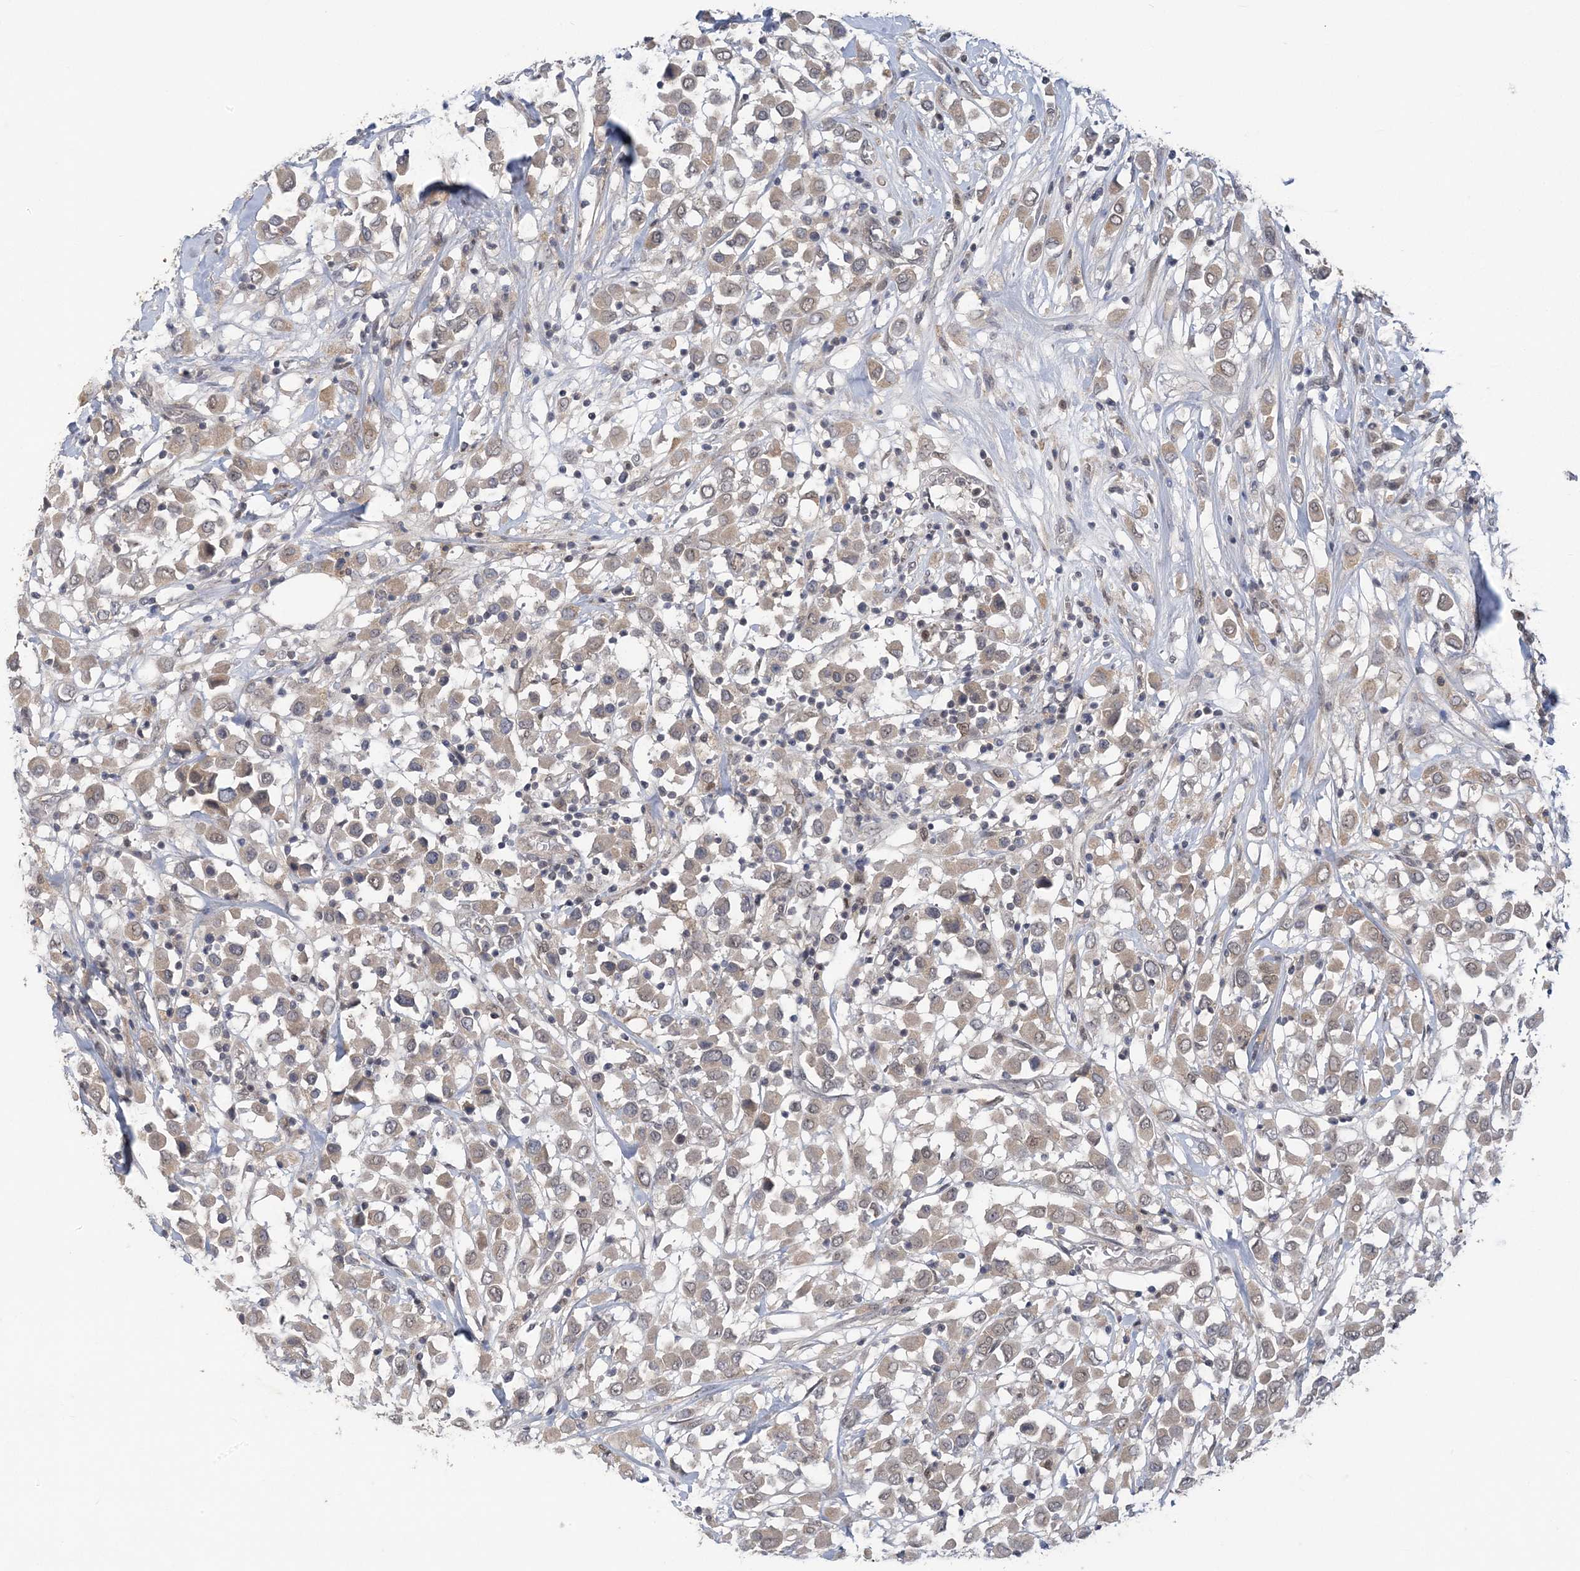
{"staining": {"intensity": "weak", "quantity": ">75%", "location": "cytoplasmic/membranous"}, "tissue": "breast cancer", "cell_type": "Tumor cells", "image_type": "cancer", "snomed": [{"axis": "morphology", "description": "Duct carcinoma"}, {"axis": "topography", "description": "Breast"}], "caption": "DAB (3,3'-diaminobenzidine) immunohistochemical staining of human breast infiltrating ductal carcinoma exhibits weak cytoplasmic/membranous protein staining in about >75% of tumor cells.", "gene": "ZBTB7A", "patient": {"sex": "female", "age": 61}}